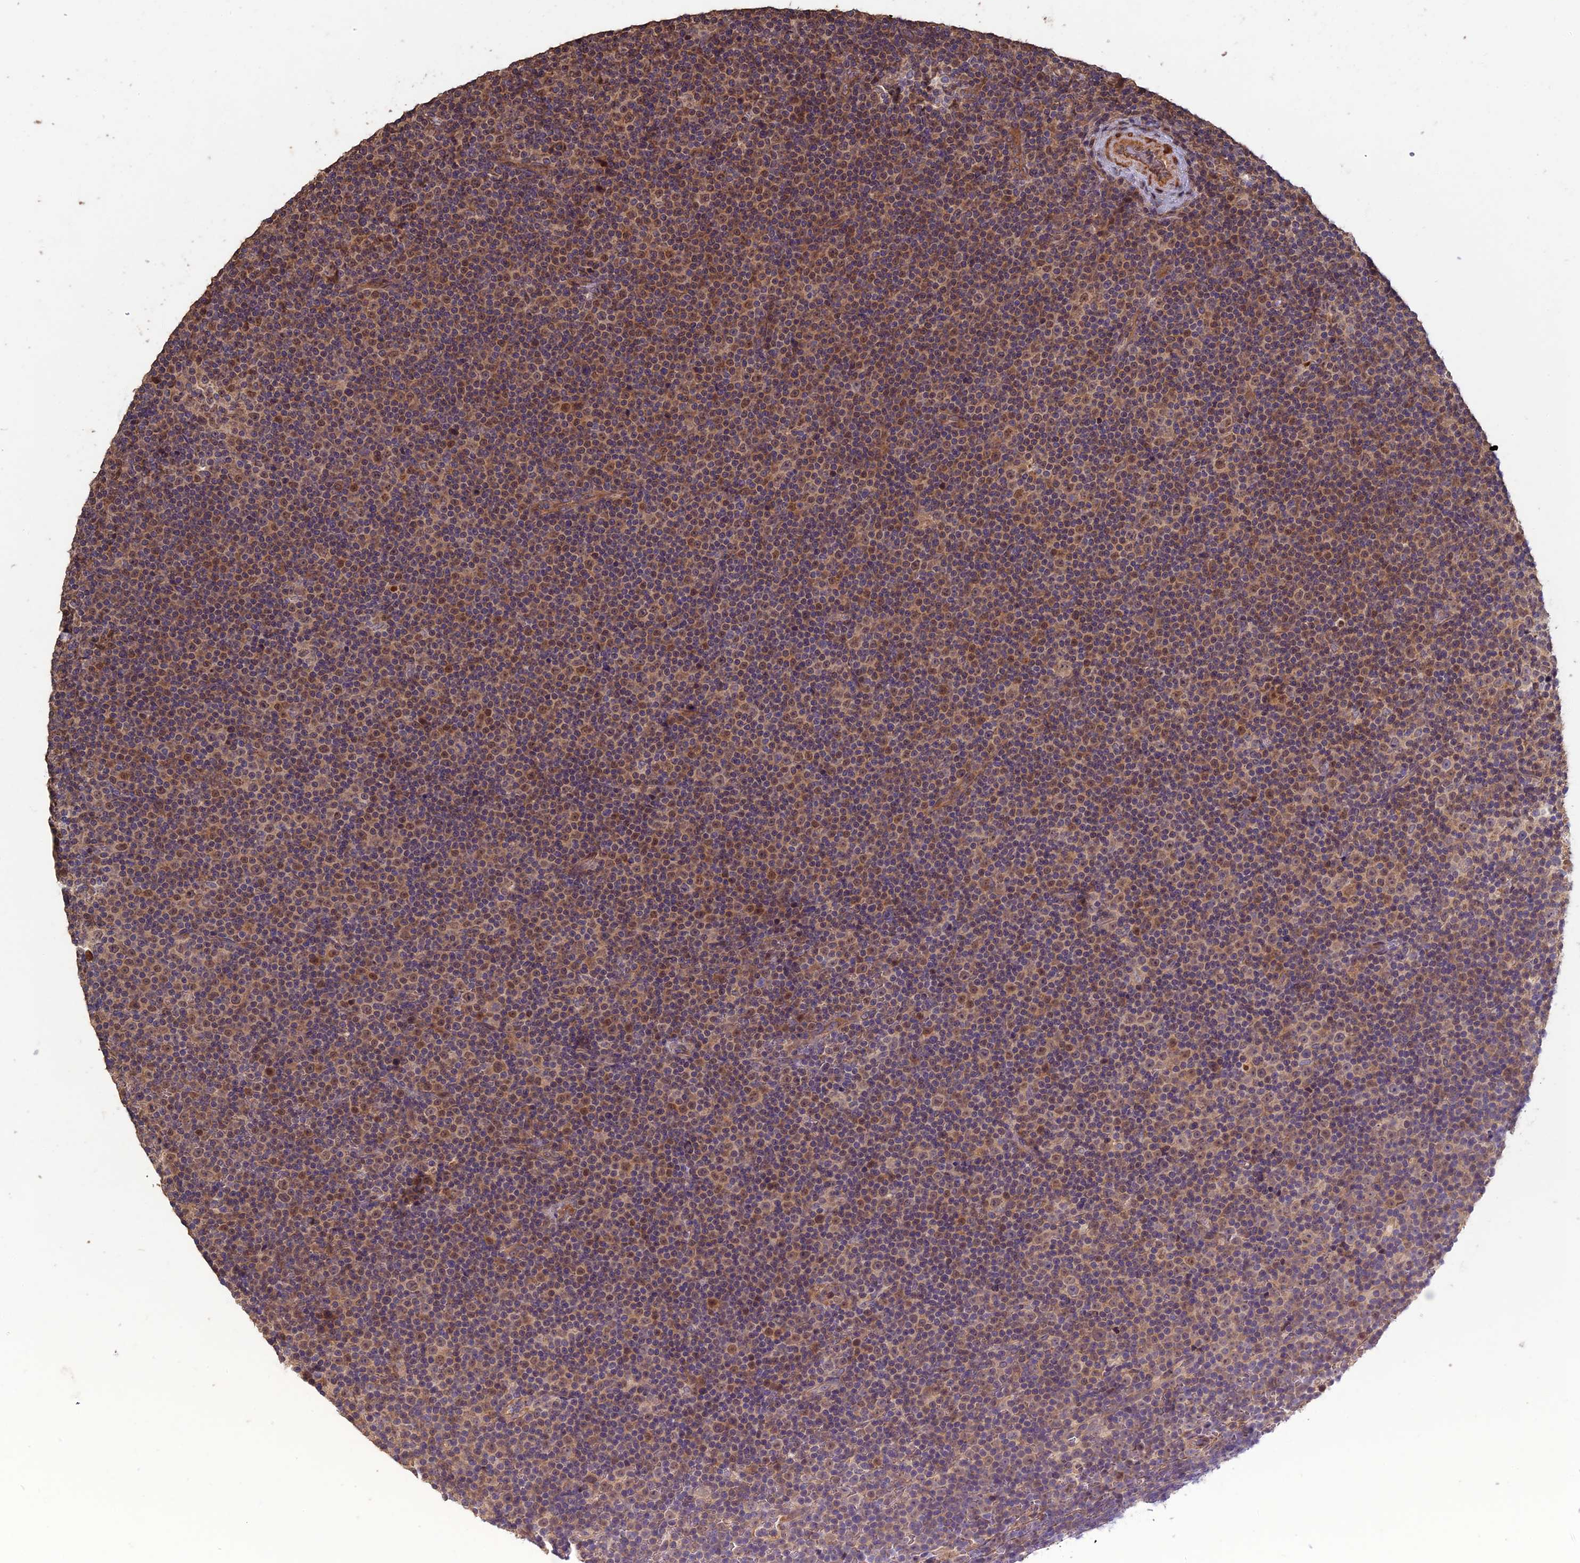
{"staining": {"intensity": "moderate", "quantity": "<25%", "location": "nuclear"}, "tissue": "lymphoma", "cell_type": "Tumor cells", "image_type": "cancer", "snomed": [{"axis": "morphology", "description": "Malignant lymphoma, non-Hodgkin's type, Low grade"}, {"axis": "topography", "description": "Lymph node"}], "caption": "Immunohistochemistry staining of malignant lymphoma, non-Hodgkin's type (low-grade), which shows low levels of moderate nuclear positivity in approximately <25% of tumor cells indicating moderate nuclear protein staining. The staining was performed using DAB (brown) for protein detection and nuclei were counterstained in hematoxylin (blue).", "gene": "RSPH3", "patient": {"sex": "female", "age": 67}}